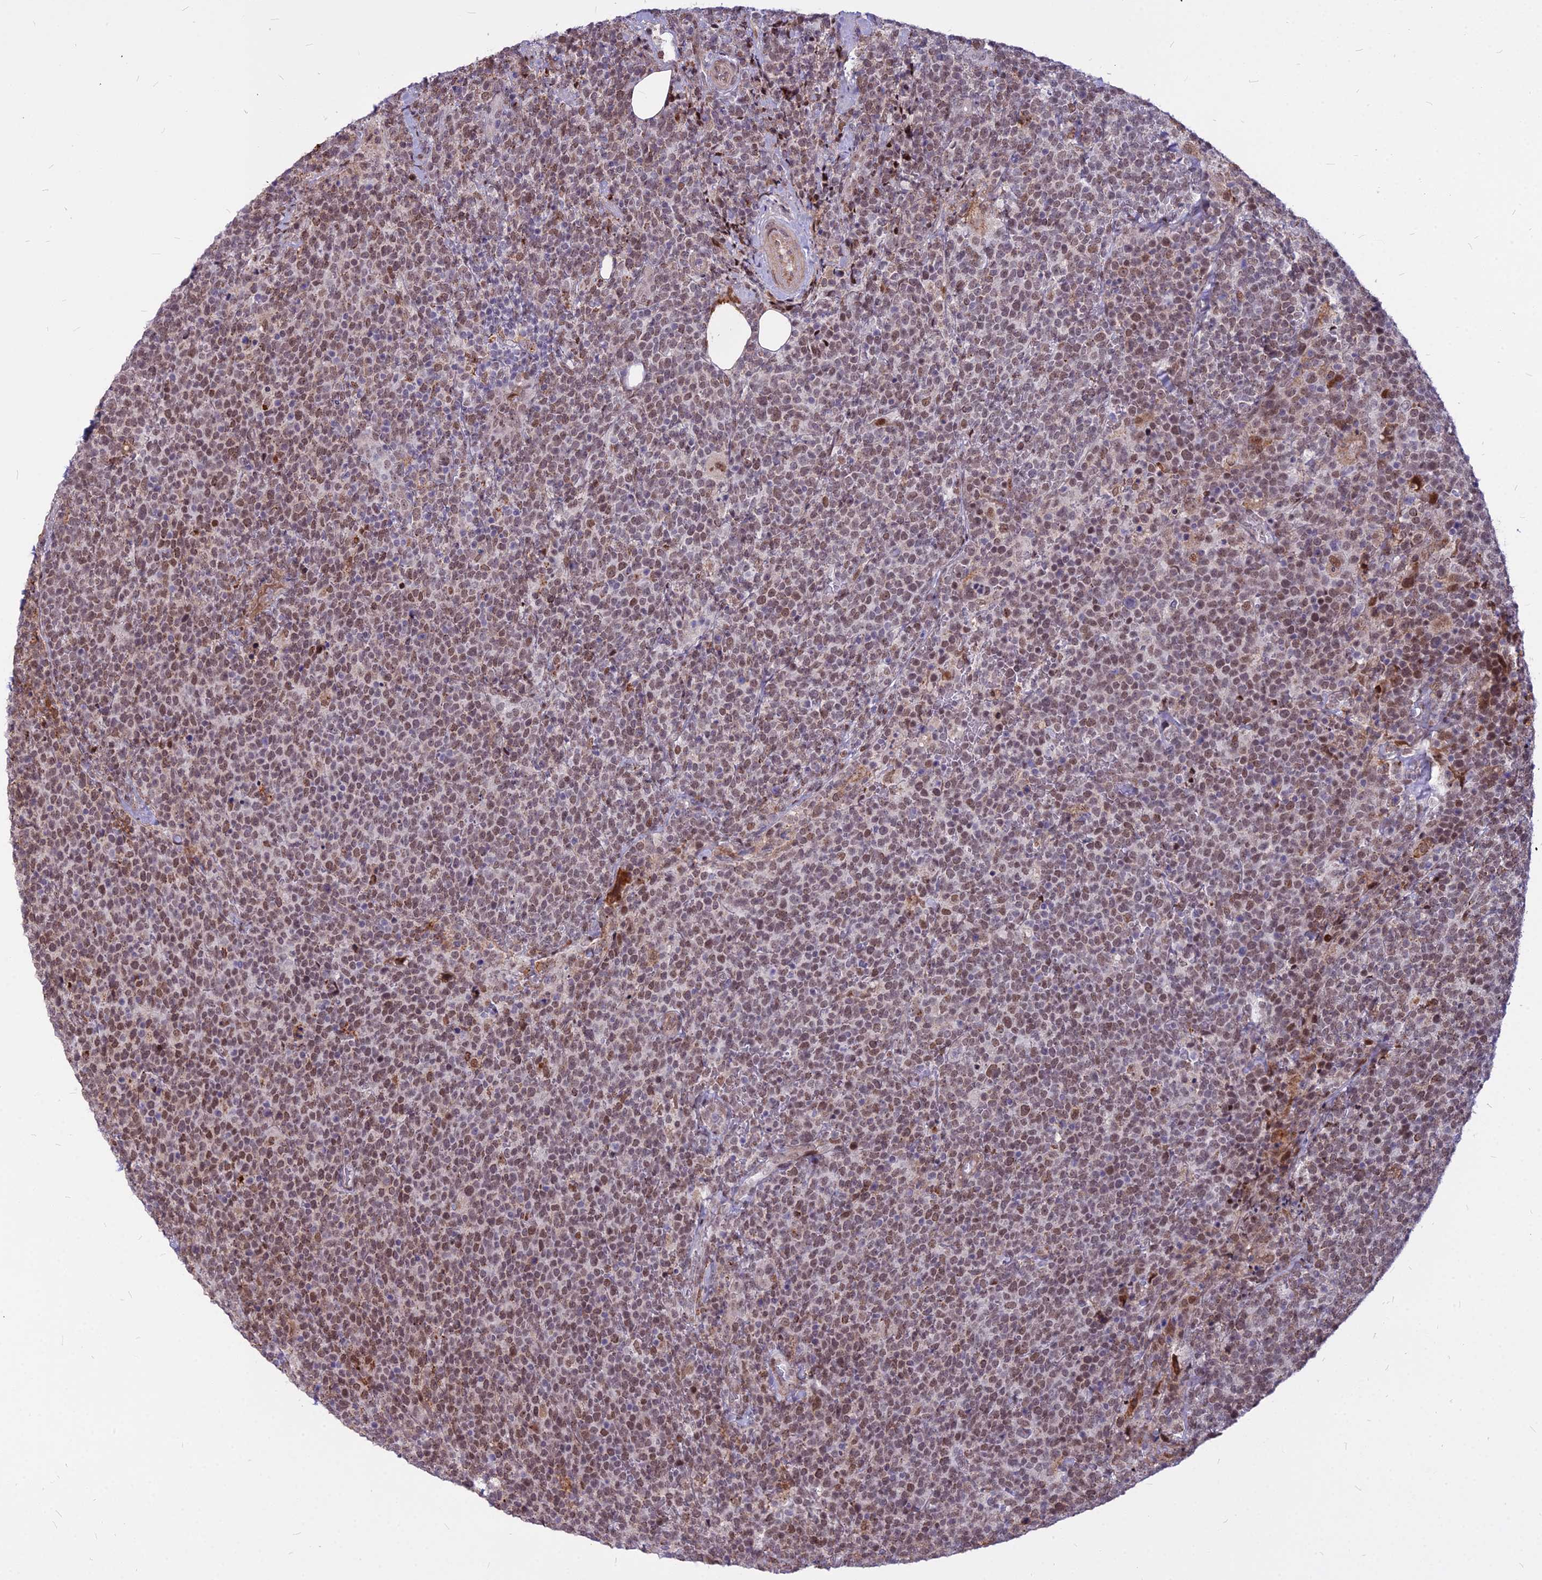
{"staining": {"intensity": "moderate", "quantity": ">75%", "location": "nuclear"}, "tissue": "lymphoma", "cell_type": "Tumor cells", "image_type": "cancer", "snomed": [{"axis": "morphology", "description": "Malignant lymphoma, non-Hodgkin's type, High grade"}, {"axis": "topography", "description": "Lymph node"}], "caption": "High-power microscopy captured an IHC micrograph of lymphoma, revealing moderate nuclear expression in approximately >75% of tumor cells.", "gene": "ALG10", "patient": {"sex": "male", "age": 61}}